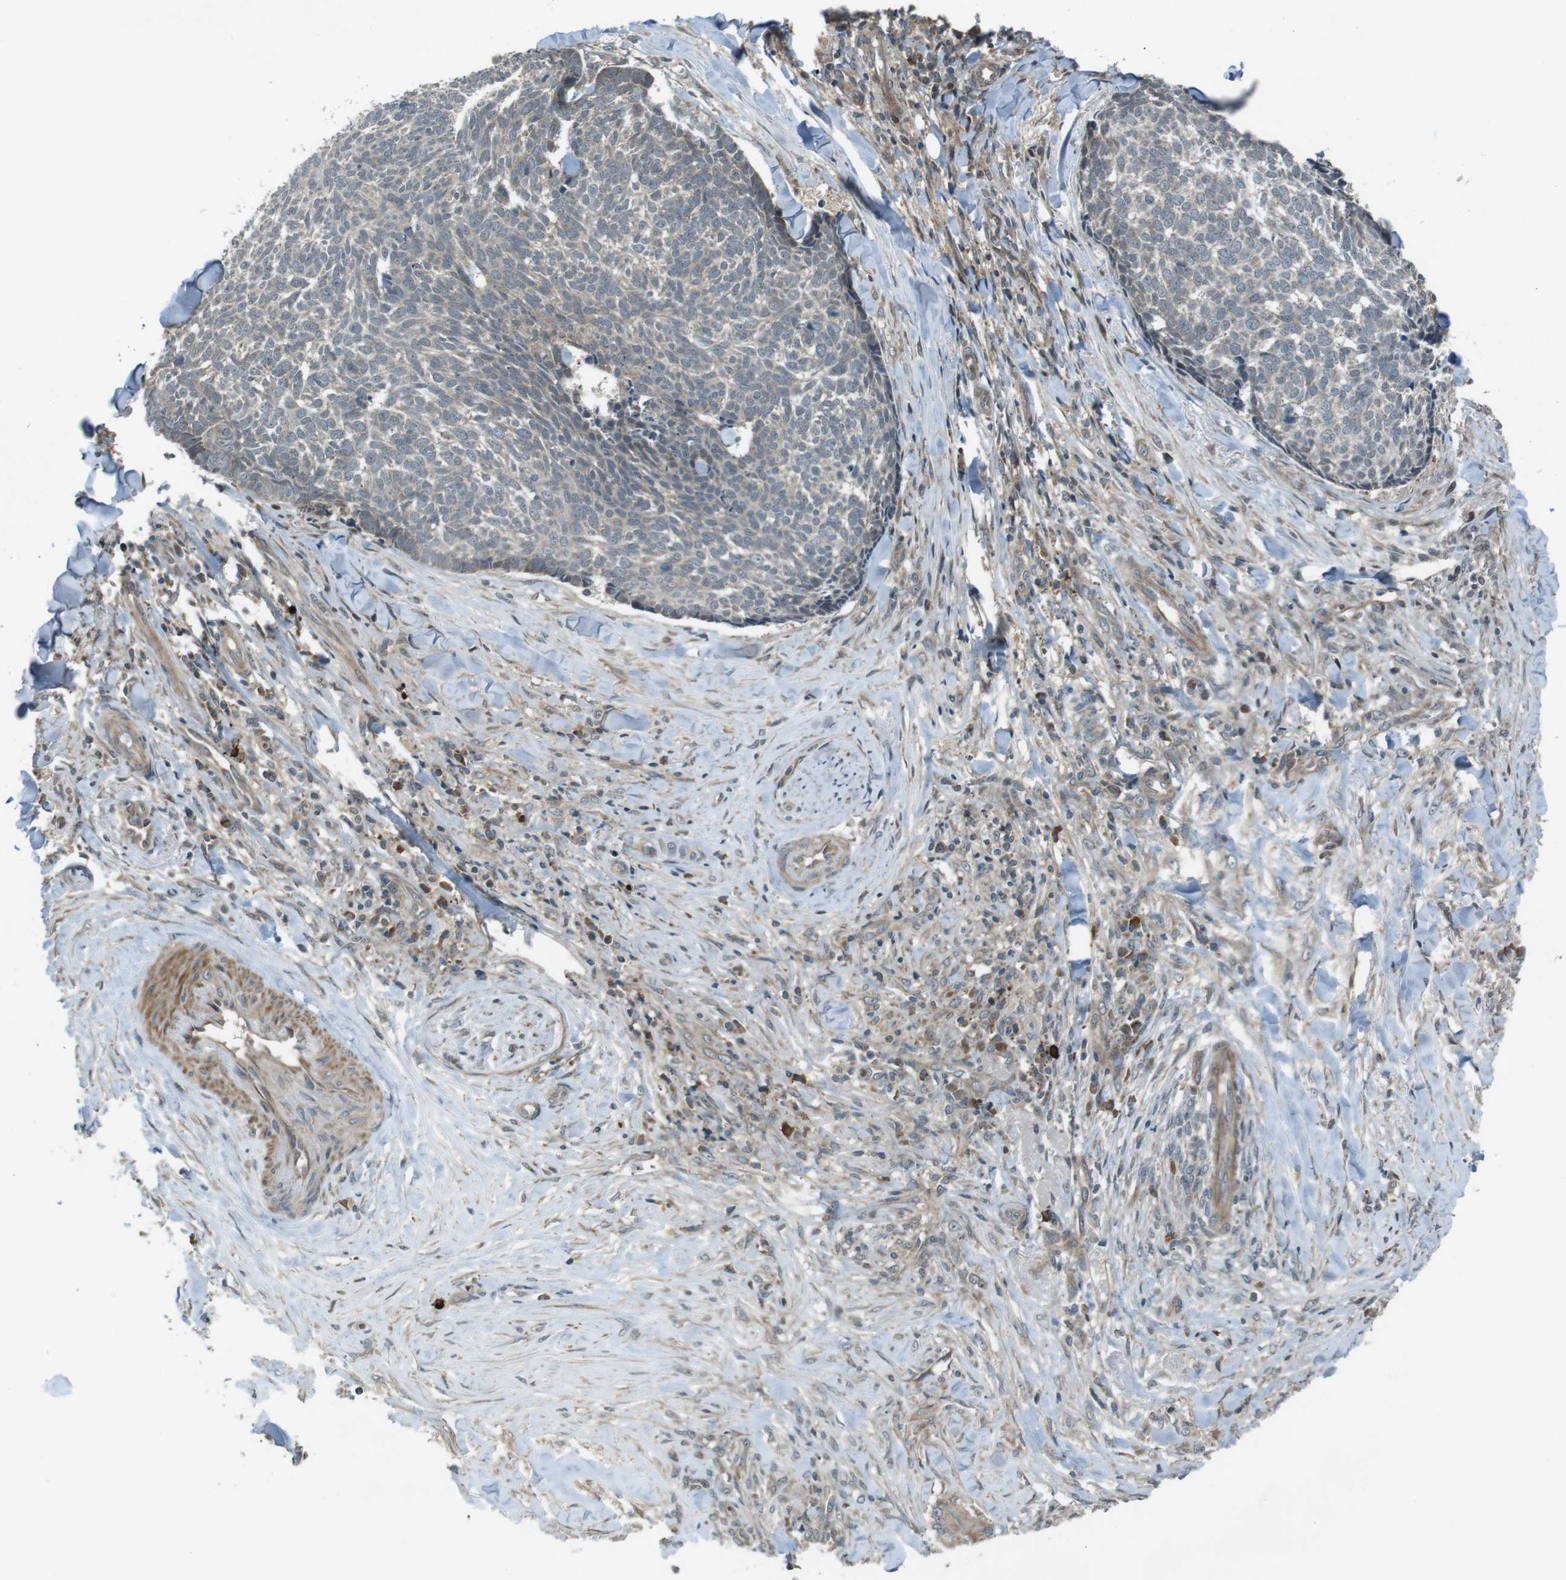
{"staining": {"intensity": "weak", "quantity": "25%-75%", "location": "cytoplasmic/membranous"}, "tissue": "skin cancer", "cell_type": "Tumor cells", "image_type": "cancer", "snomed": [{"axis": "morphology", "description": "Basal cell carcinoma"}, {"axis": "topography", "description": "Skin"}], "caption": "A photomicrograph of basal cell carcinoma (skin) stained for a protein displays weak cytoplasmic/membranous brown staining in tumor cells.", "gene": "IFFO2", "patient": {"sex": "male", "age": 84}}